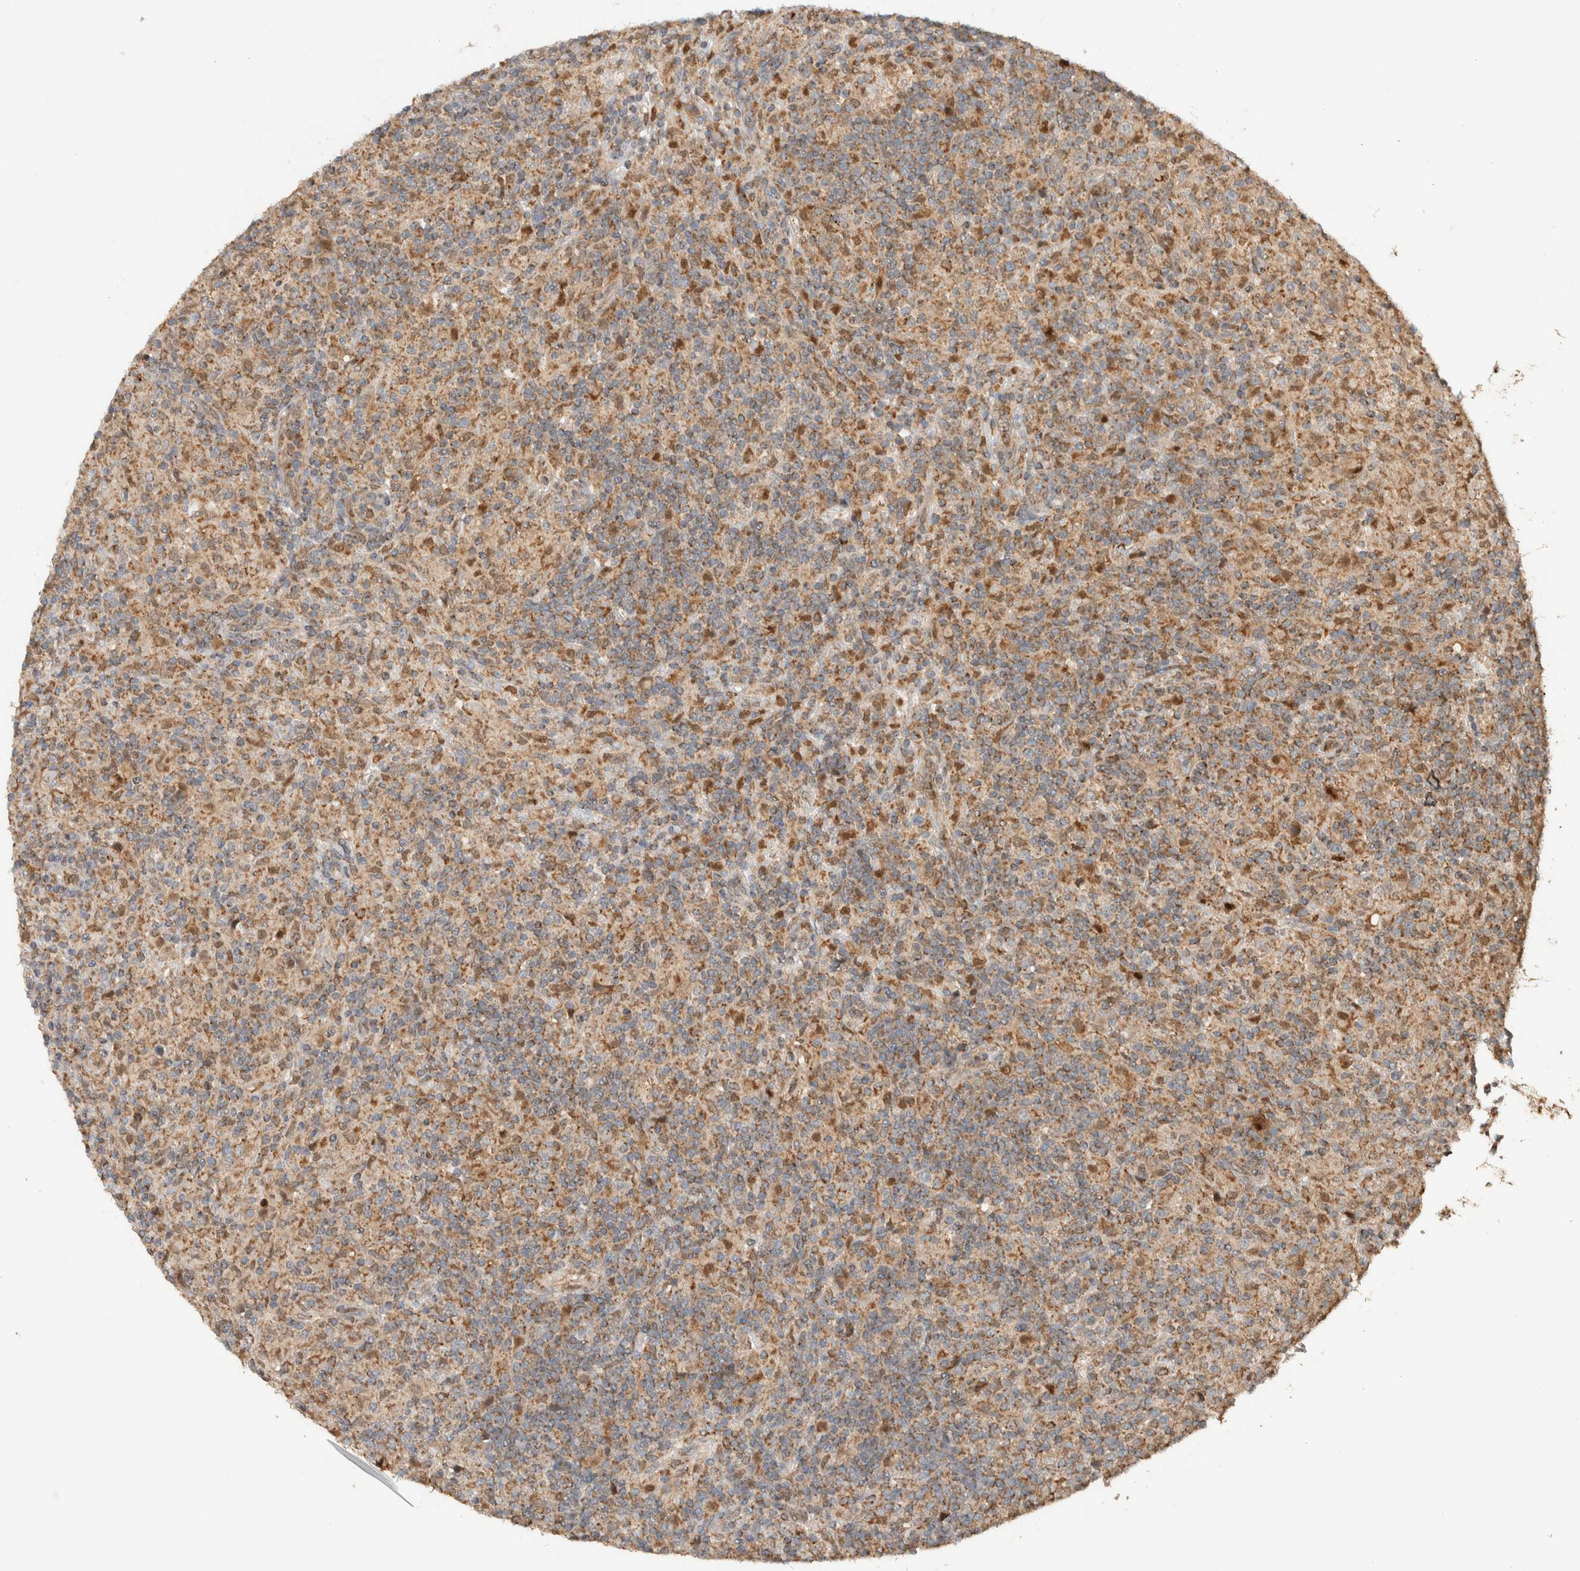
{"staining": {"intensity": "weak", "quantity": "<25%", "location": "cytoplasmic/membranous"}, "tissue": "lymphoma", "cell_type": "Tumor cells", "image_type": "cancer", "snomed": [{"axis": "morphology", "description": "Hodgkin's disease, NOS"}, {"axis": "topography", "description": "Lymph node"}], "caption": "DAB (3,3'-diaminobenzidine) immunohistochemical staining of human lymphoma displays no significant staining in tumor cells.", "gene": "VPS53", "patient": {"sex": "male", "age": 70}}